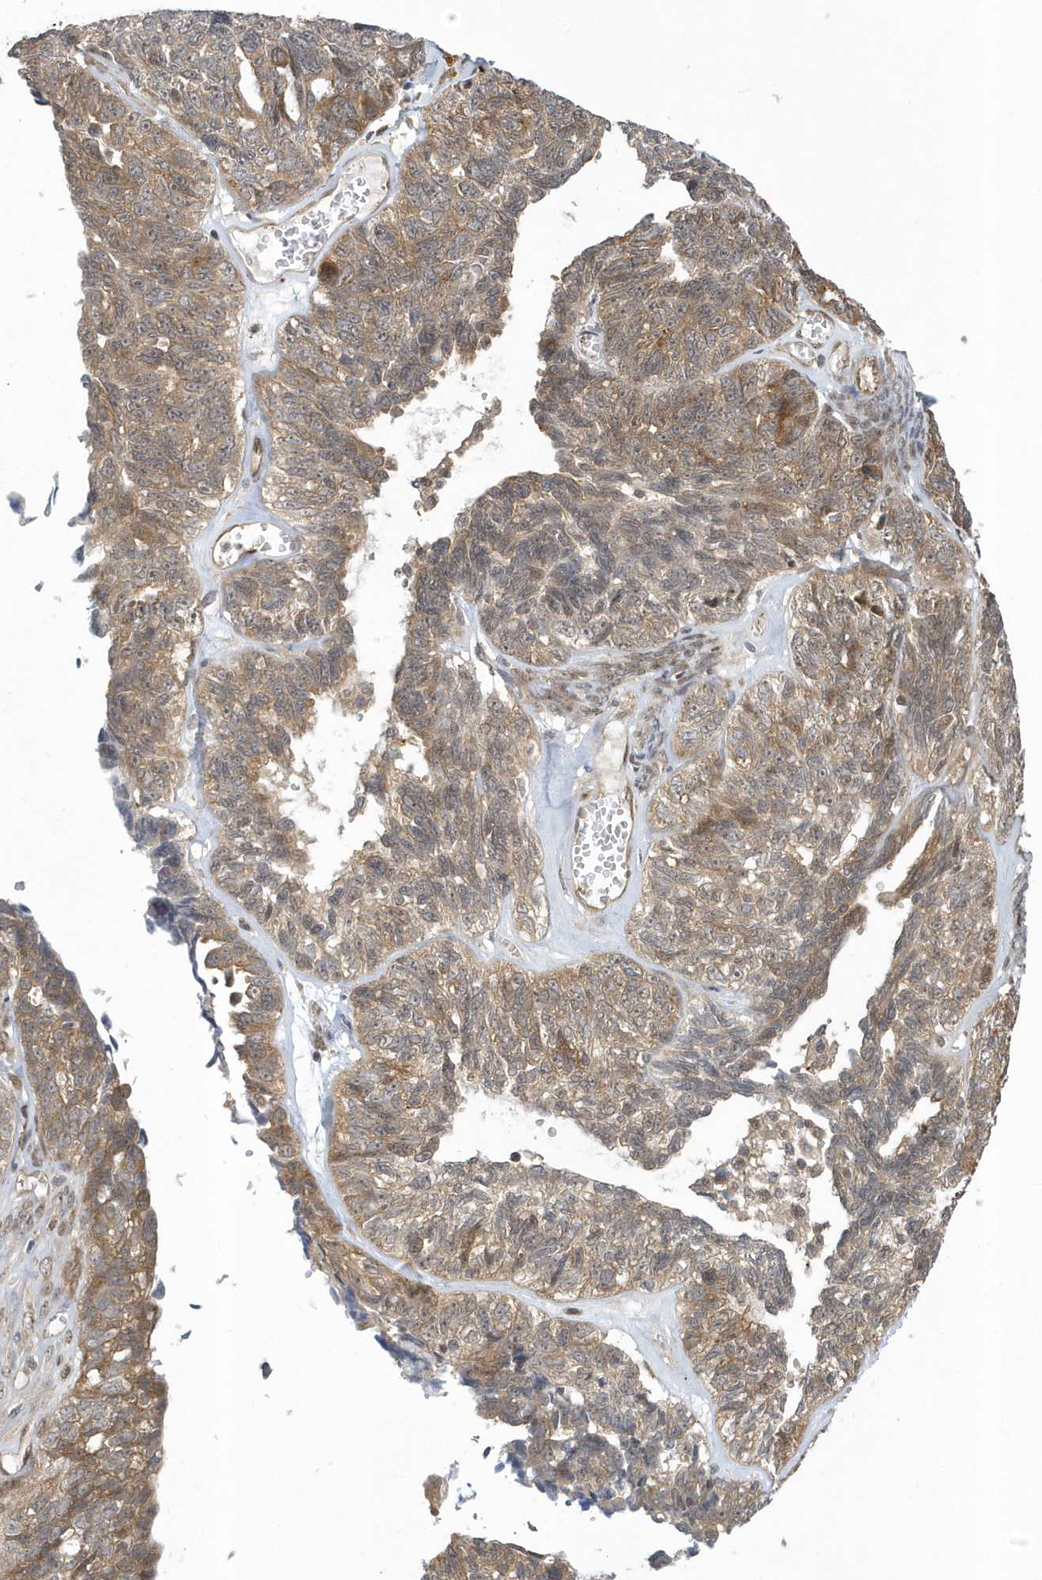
{"staining": {"intensity": "moderate", "quantity": ">75%", "location": "cytoplasmic/membranous"}, "tissue": "ovarian cancer", "cell_type": "Tumor cells", "image_type": "cancer", "snomed": [{"axis": "morphology", "description": "Cystadenocarcinoma, serous, NOS"}, {"axis": "topography", "description": "Ovary"}], "caption": "Ovarian cancer (serous cystadenocarcinoma) stained with IHC shows moderate cytoplasmic/membranous staining in approximately >75% of tumor cells. Nuclei are stained in blue.", "gene": "ATG4A", "patient": {"sex": "female", "age": 79}}